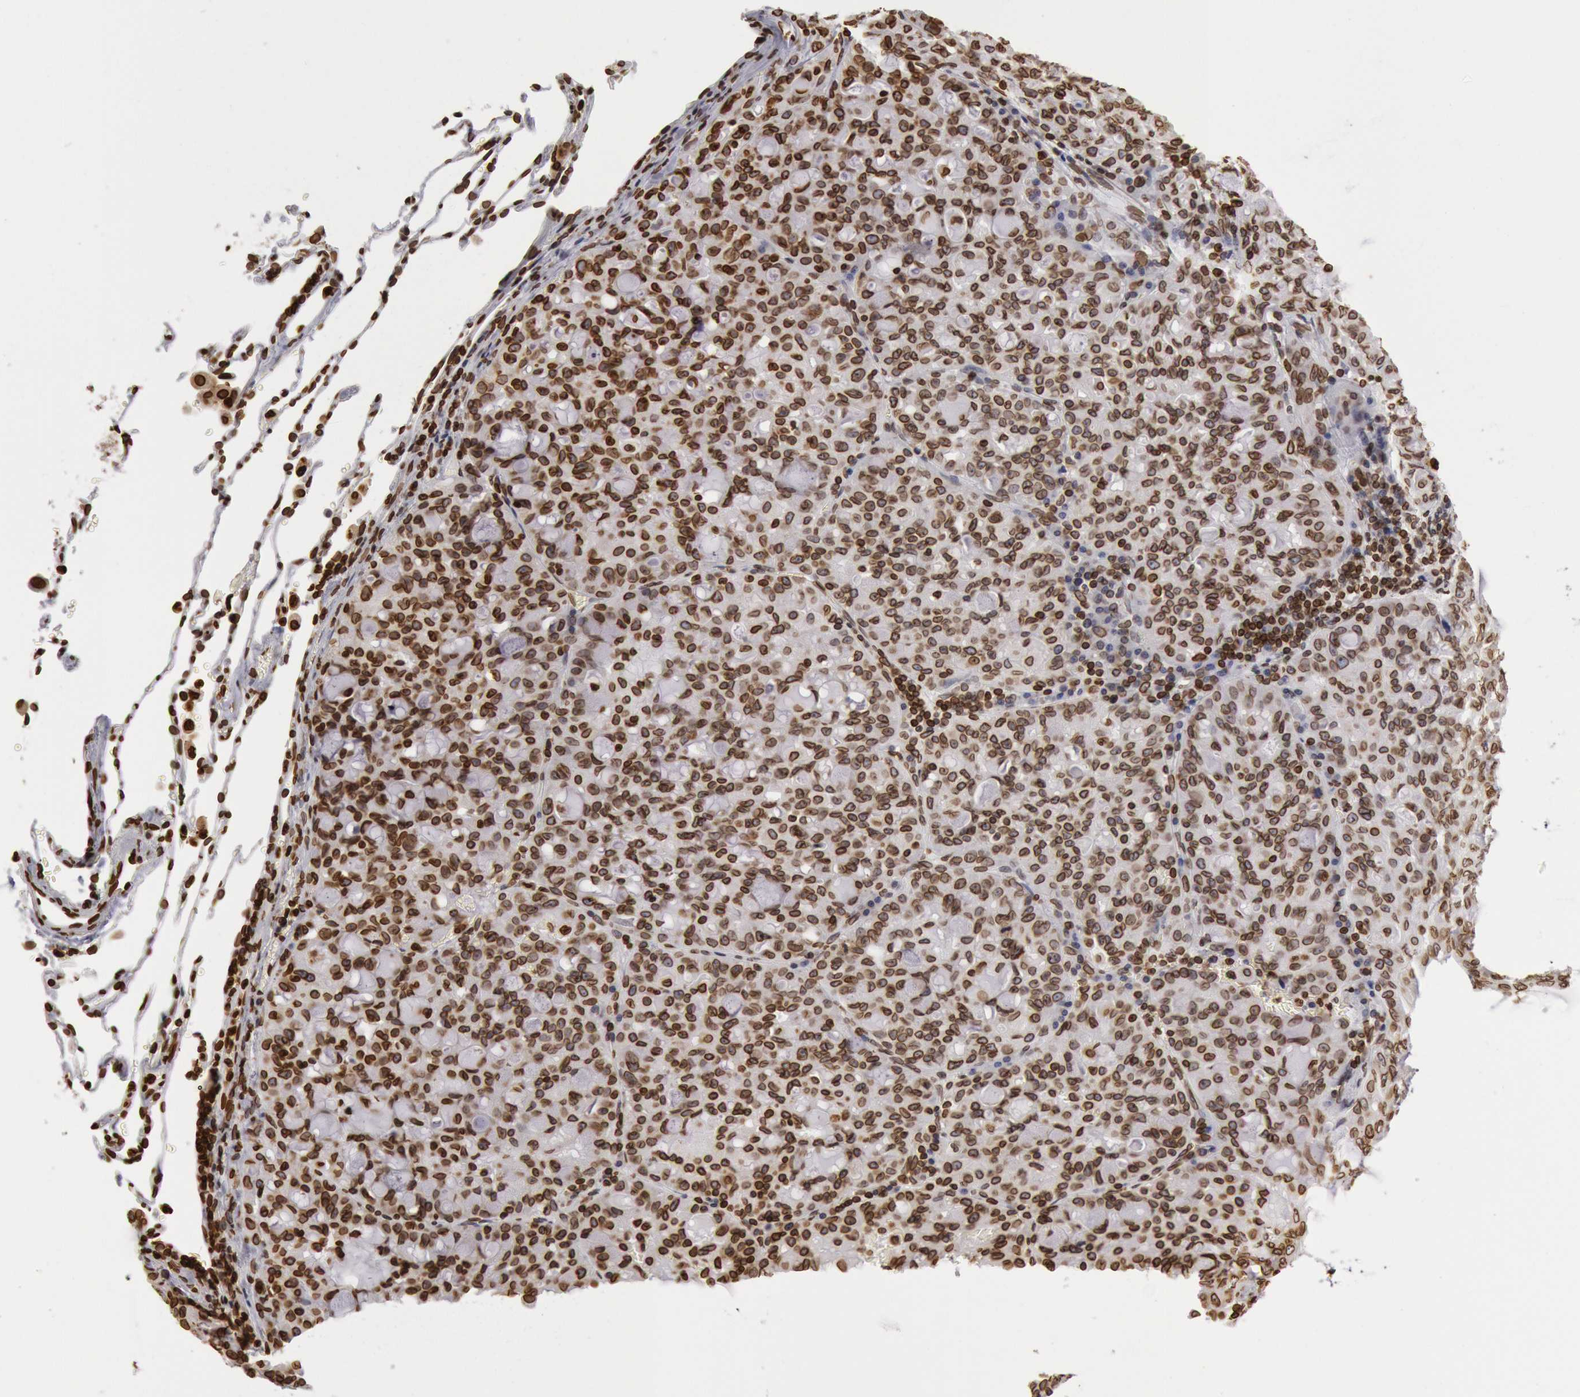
{"staining": {"intensity": "strong", "quantity": ">75%", "location": "cytoplasmic/membranous,nuclear"}, "tissue": "lung cancer", "cell_type": "Tumor cells", "image_type": "cancer", "snomed": [{"axis": "morphology", "description": "Adenocarcinoma, NOS"}, {"axis": "topography", "description": "Lung"}], "caption": "A high amount of strong cytoplasmic/membranous and nuclear staining is present in about >75% of tumor cells in adenocarcinoma (lung) tissue. (DAB = brown stain, brightfield microscopy at high magnification).", "gene": "SUN2", "patient": {"sex": "female", "age": 44}}